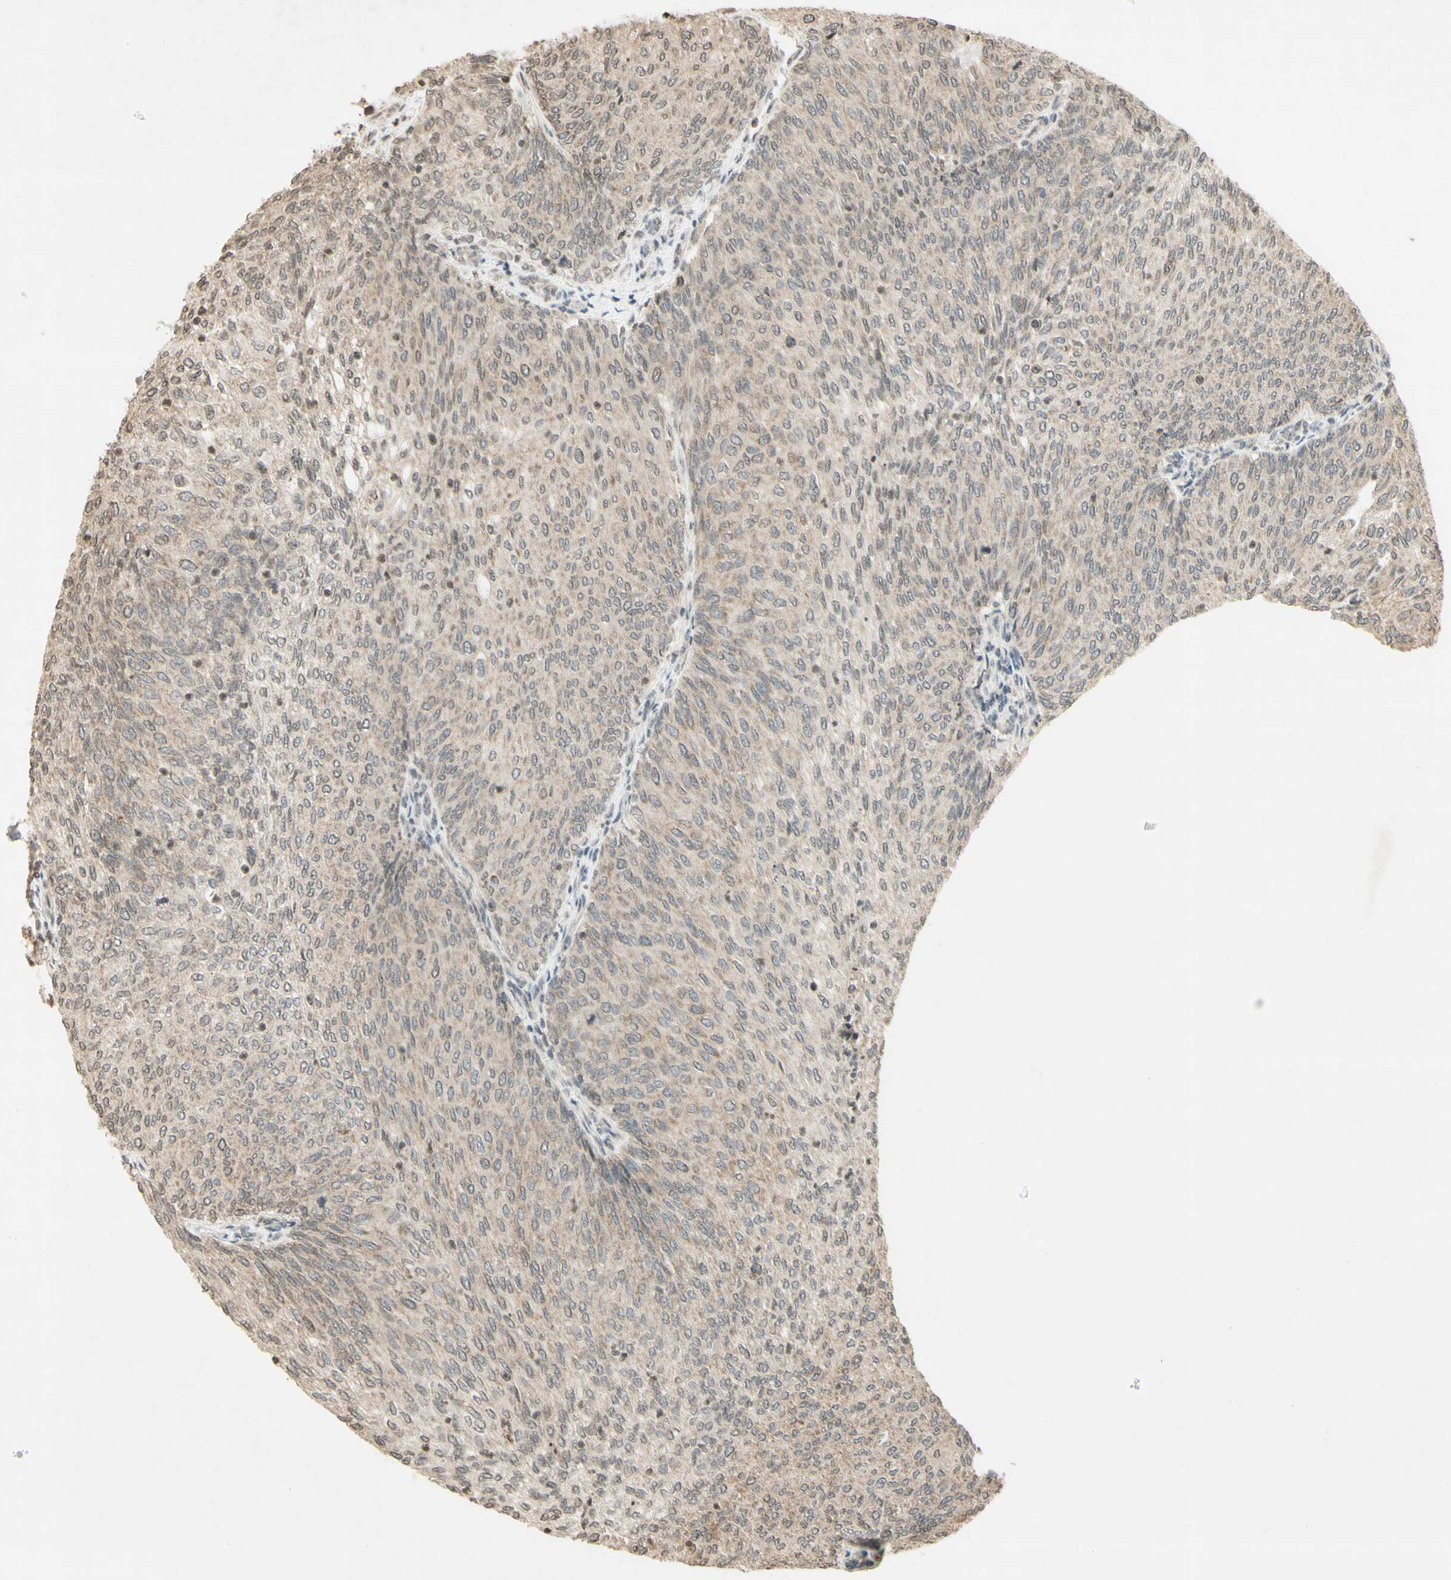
{"staining": {"intensity": "weak", "quantity": "25%-75%", "location": "cytoplasmic/membranous"}, "tissue": "urothelial cancer", "cell_type": "Tumor cells", "image_type": "cancer", "snomed": [{"axis": "morphology", "description": "Urothelial carcinoma, Low grade"}, {"axis": "topography", "description": "Urinary bladder"}], "caption": "Urothelial cancer tissue exhibits weak cytoplasmic/membranous staining in approximately 25%-75% of tumor cells", "gene": "CCNI", "patient": {"sex": "female", "age": 79}}